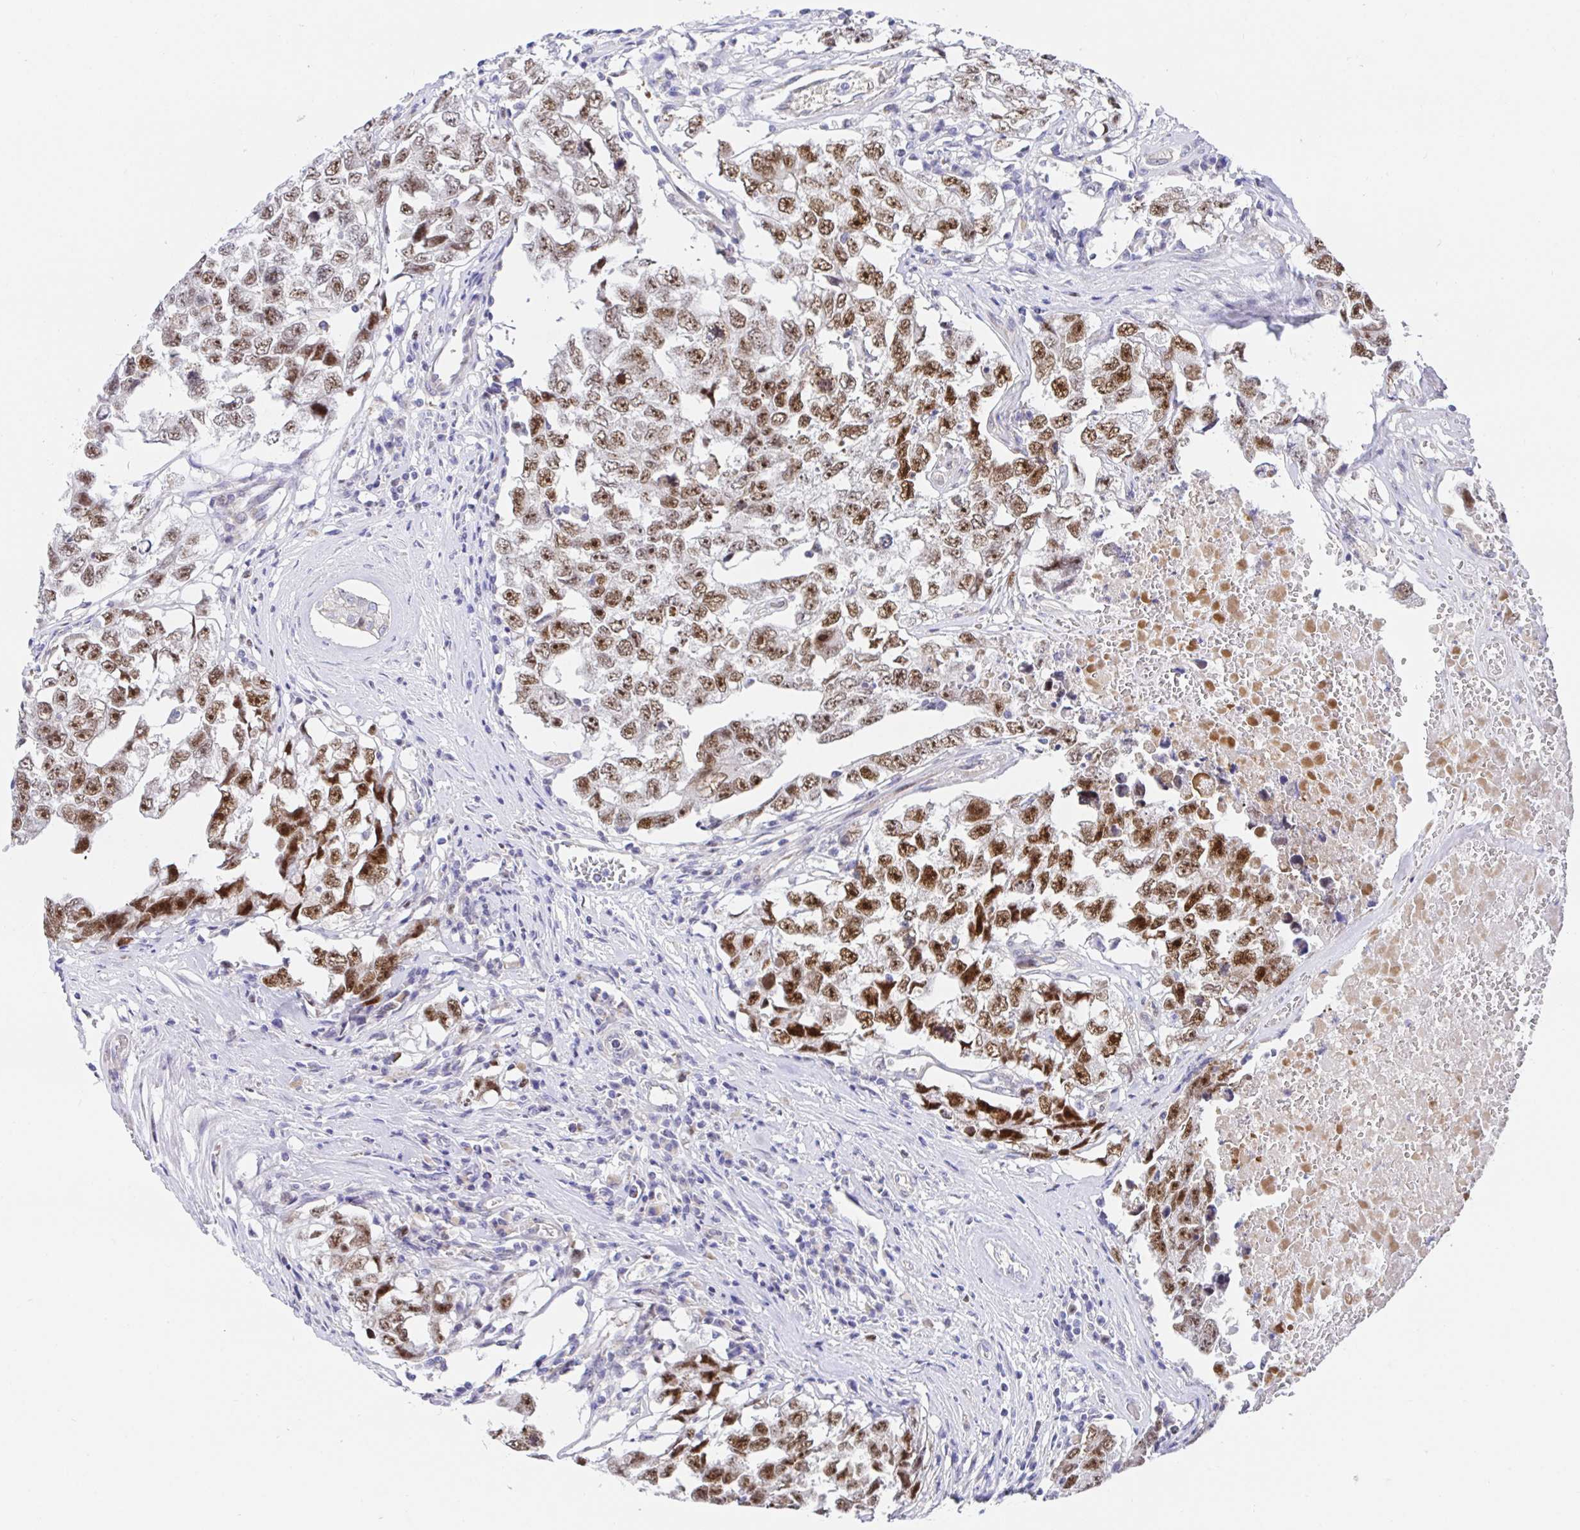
{"staining": {"intensity": "moderate", "quantity": ">75%", "location": "nuclear"}, "tissue": "testis cancer", "cell_type": "Tumor cells", "image_type": "cancer", "snomed": [{"axis": "morphology", "description": "Carcinoma, Embryonal, NOS"}, {"axis": "topography", "description": "Testis"}], "caption": "This is an image of immunohistochemistry staining of embryonal carcinoma (testis), which shows moderate staining in the nuclear of tumor cells.", "gene": "TIMELESS", "patient": {"sex": "male", "age": 22}}